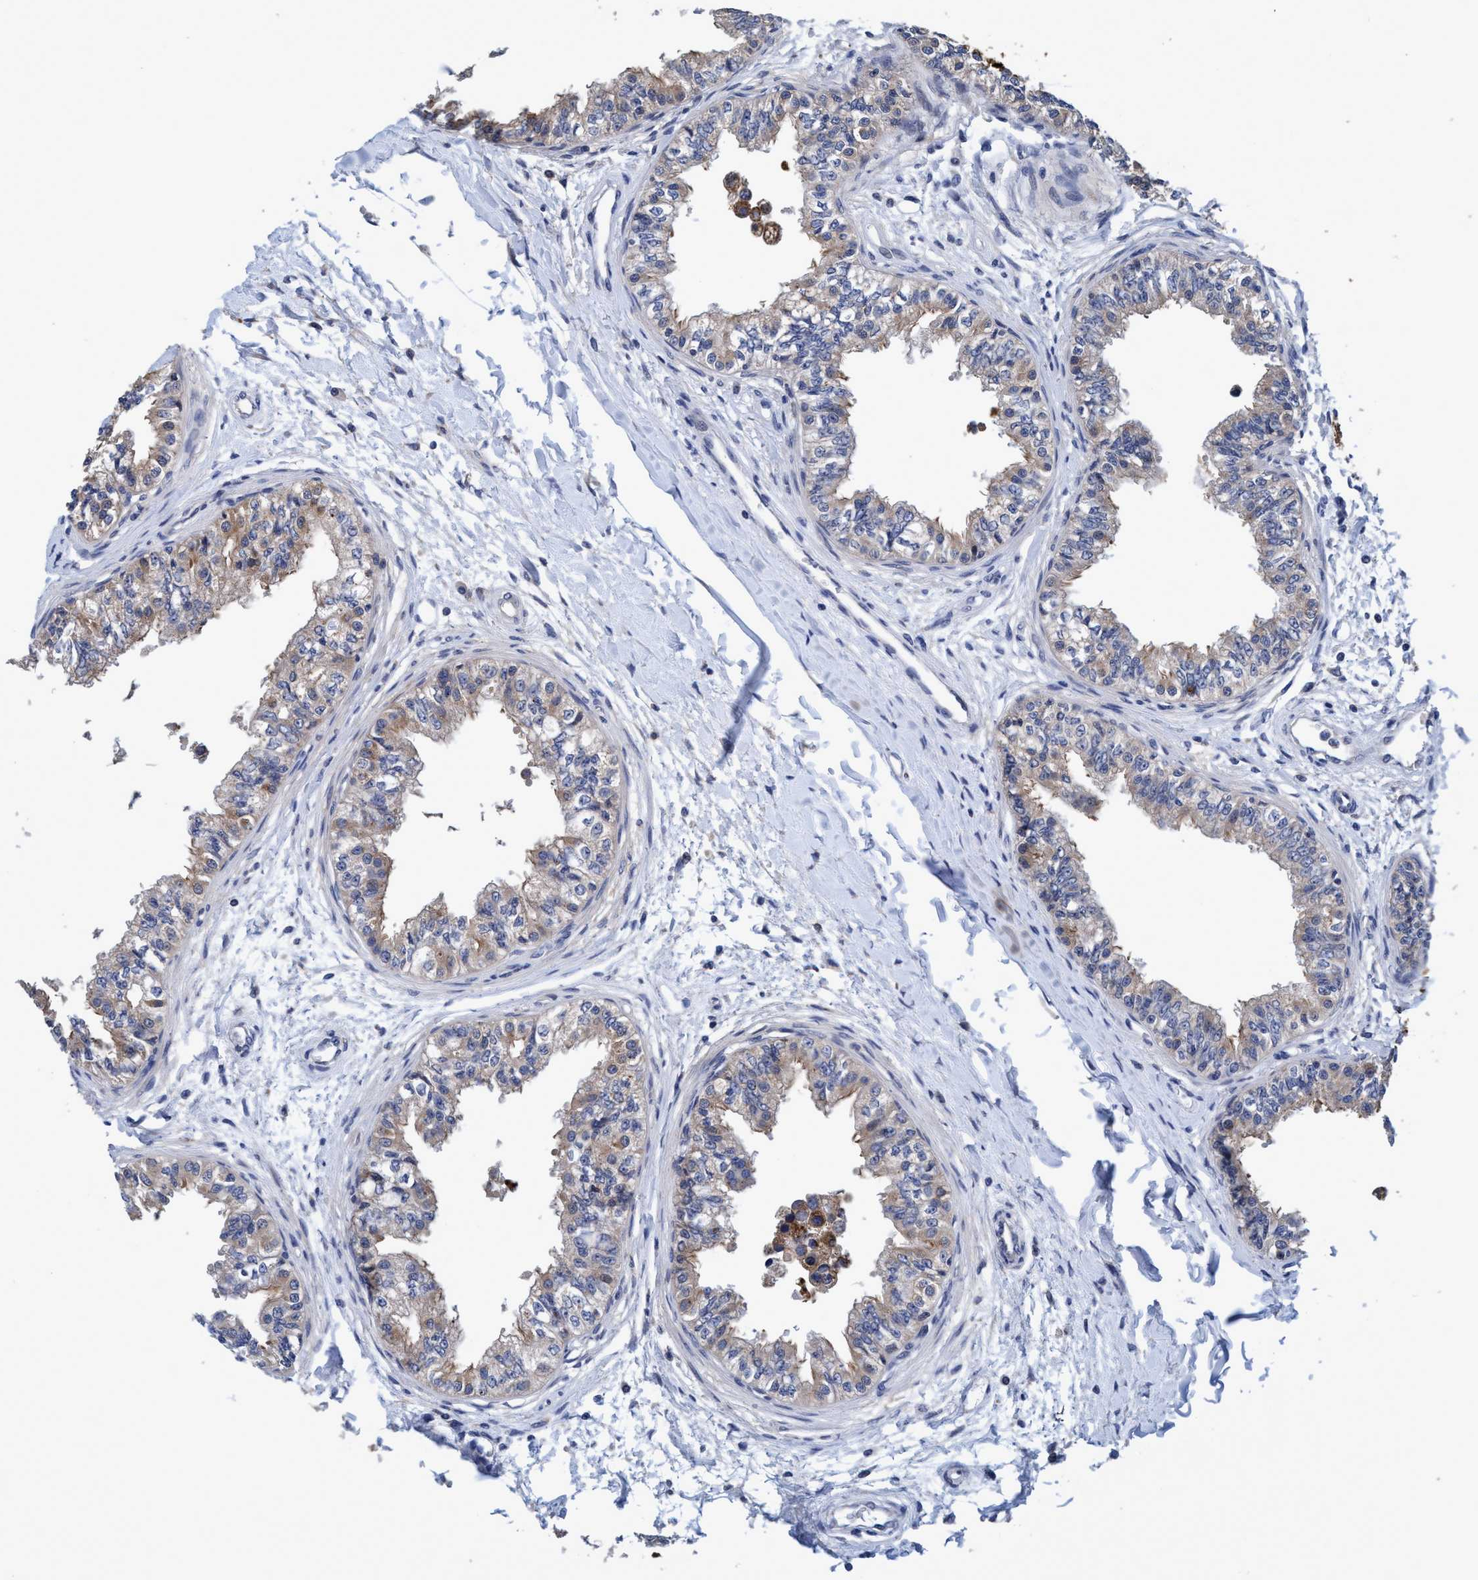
{"staining": {"intensity": "weak", "quantity": "25%-75%", "location": "cytoplasmic/membranous"}, "tissue": "epididymis", "cell_type": "Glandular cells", "image_type": "normal", "snomed": [{"axis": "morphology", "description": "Normal tissue, NOS"}, {"axis": "morphology", "description": "Adenocarcinoma, metastatic, NOS"}, {"axis": "topography", "description": "Testis"}, {"axis": "topography", "description": "Epididymis"}], "caption": "This photomicrograph reveals unremarkable epididymis stained with IHC to label a protein in brown. The cytoplasmic/membranous of glandular cells show weak positivity for the protein. Nuclei are counter-stained blue.", "gene": "CALCOCO2", "patient": {"sex": "male", "age": 26}}